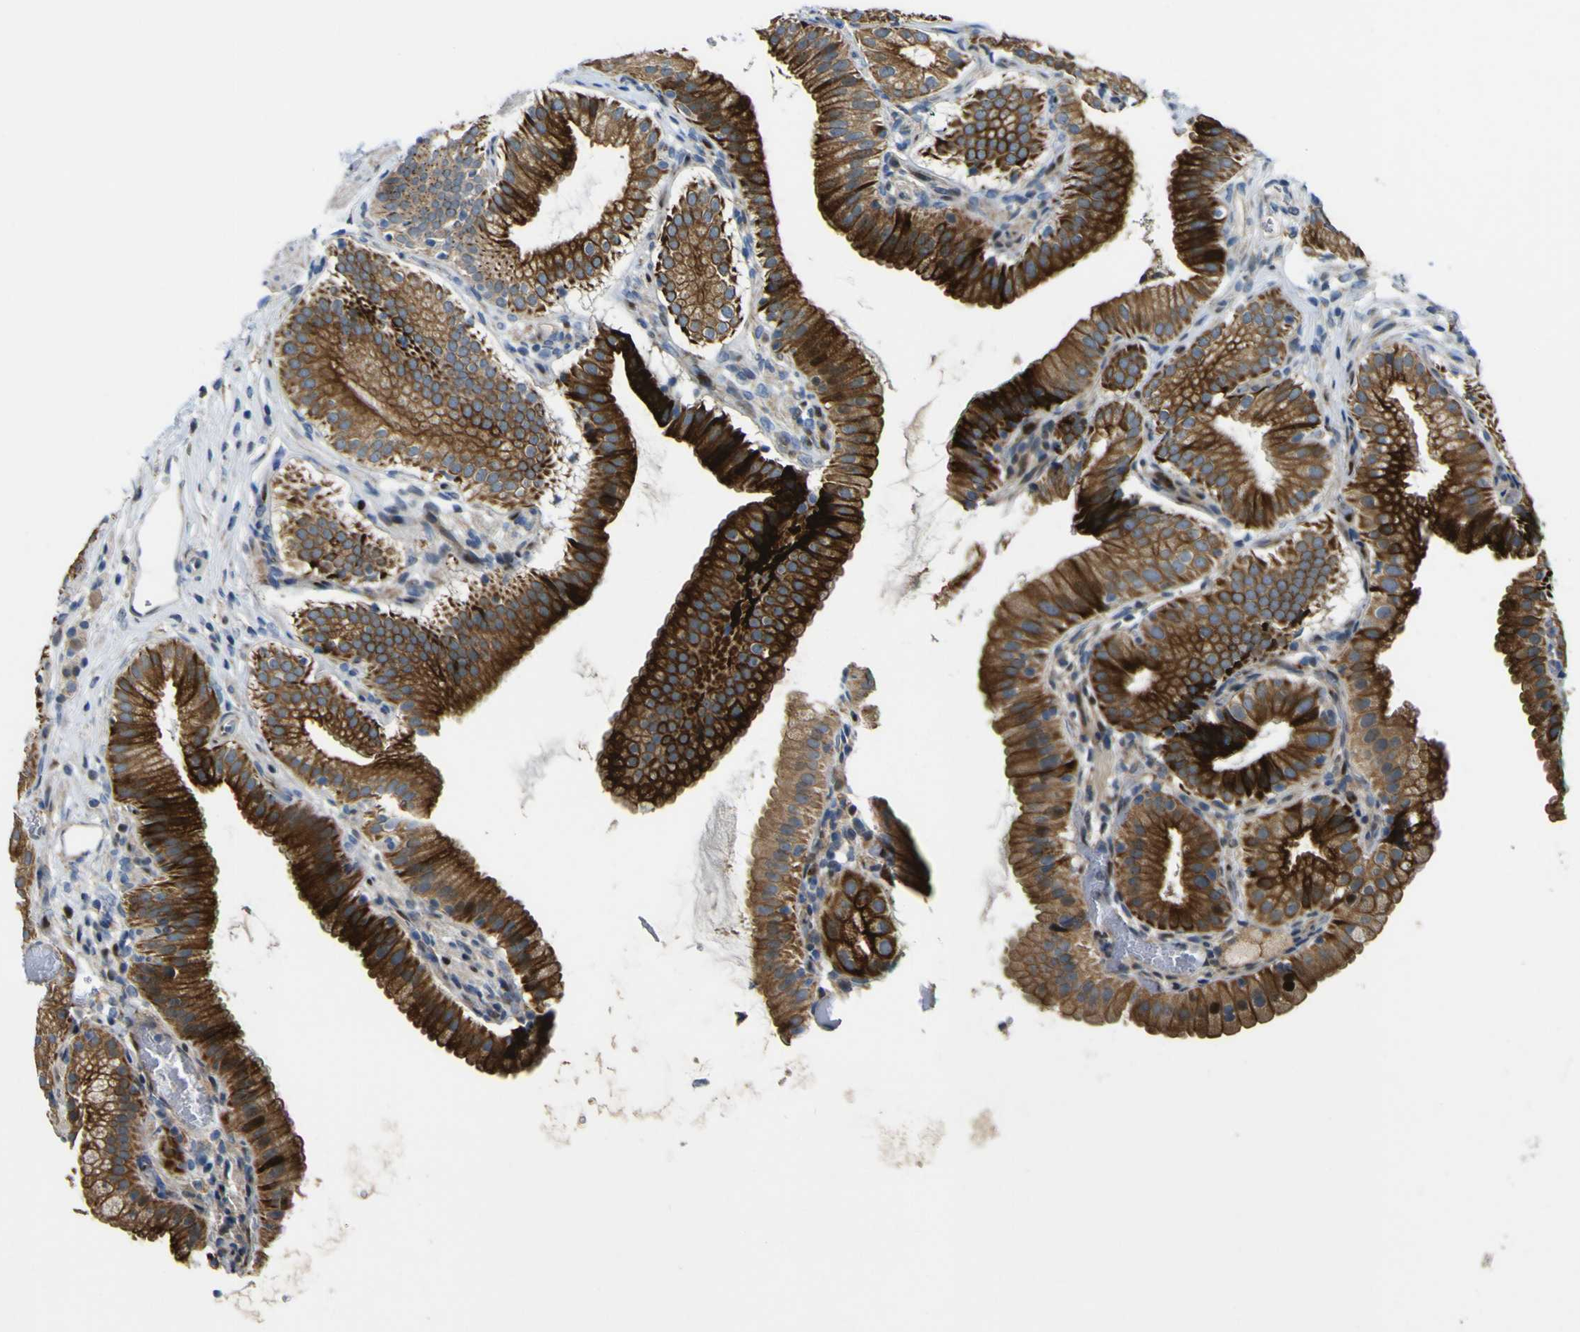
{"staining": {"intensity": "strong", "quantity": ">75%", "location": "cytoplasmic/membranous"}, "tissue": "gallbladder", "cell_type": "Glandular cells", "image_type": "normal", "snomed": [{"axis": "morphology", "description": "Normal tissue, NOS"}, {"axis": "topography", "description": "Gallbladder"}], "caption": "DAB (3,3'-diaminobenzidine) immunohistochemical staining of unremarkable gallbladder reveals strong cytoplasmic/membranous protein positivity in approximately >75% of glandular cells.", "gene": "LBHD1", "patient": {"sex": "male", "age": 54}}